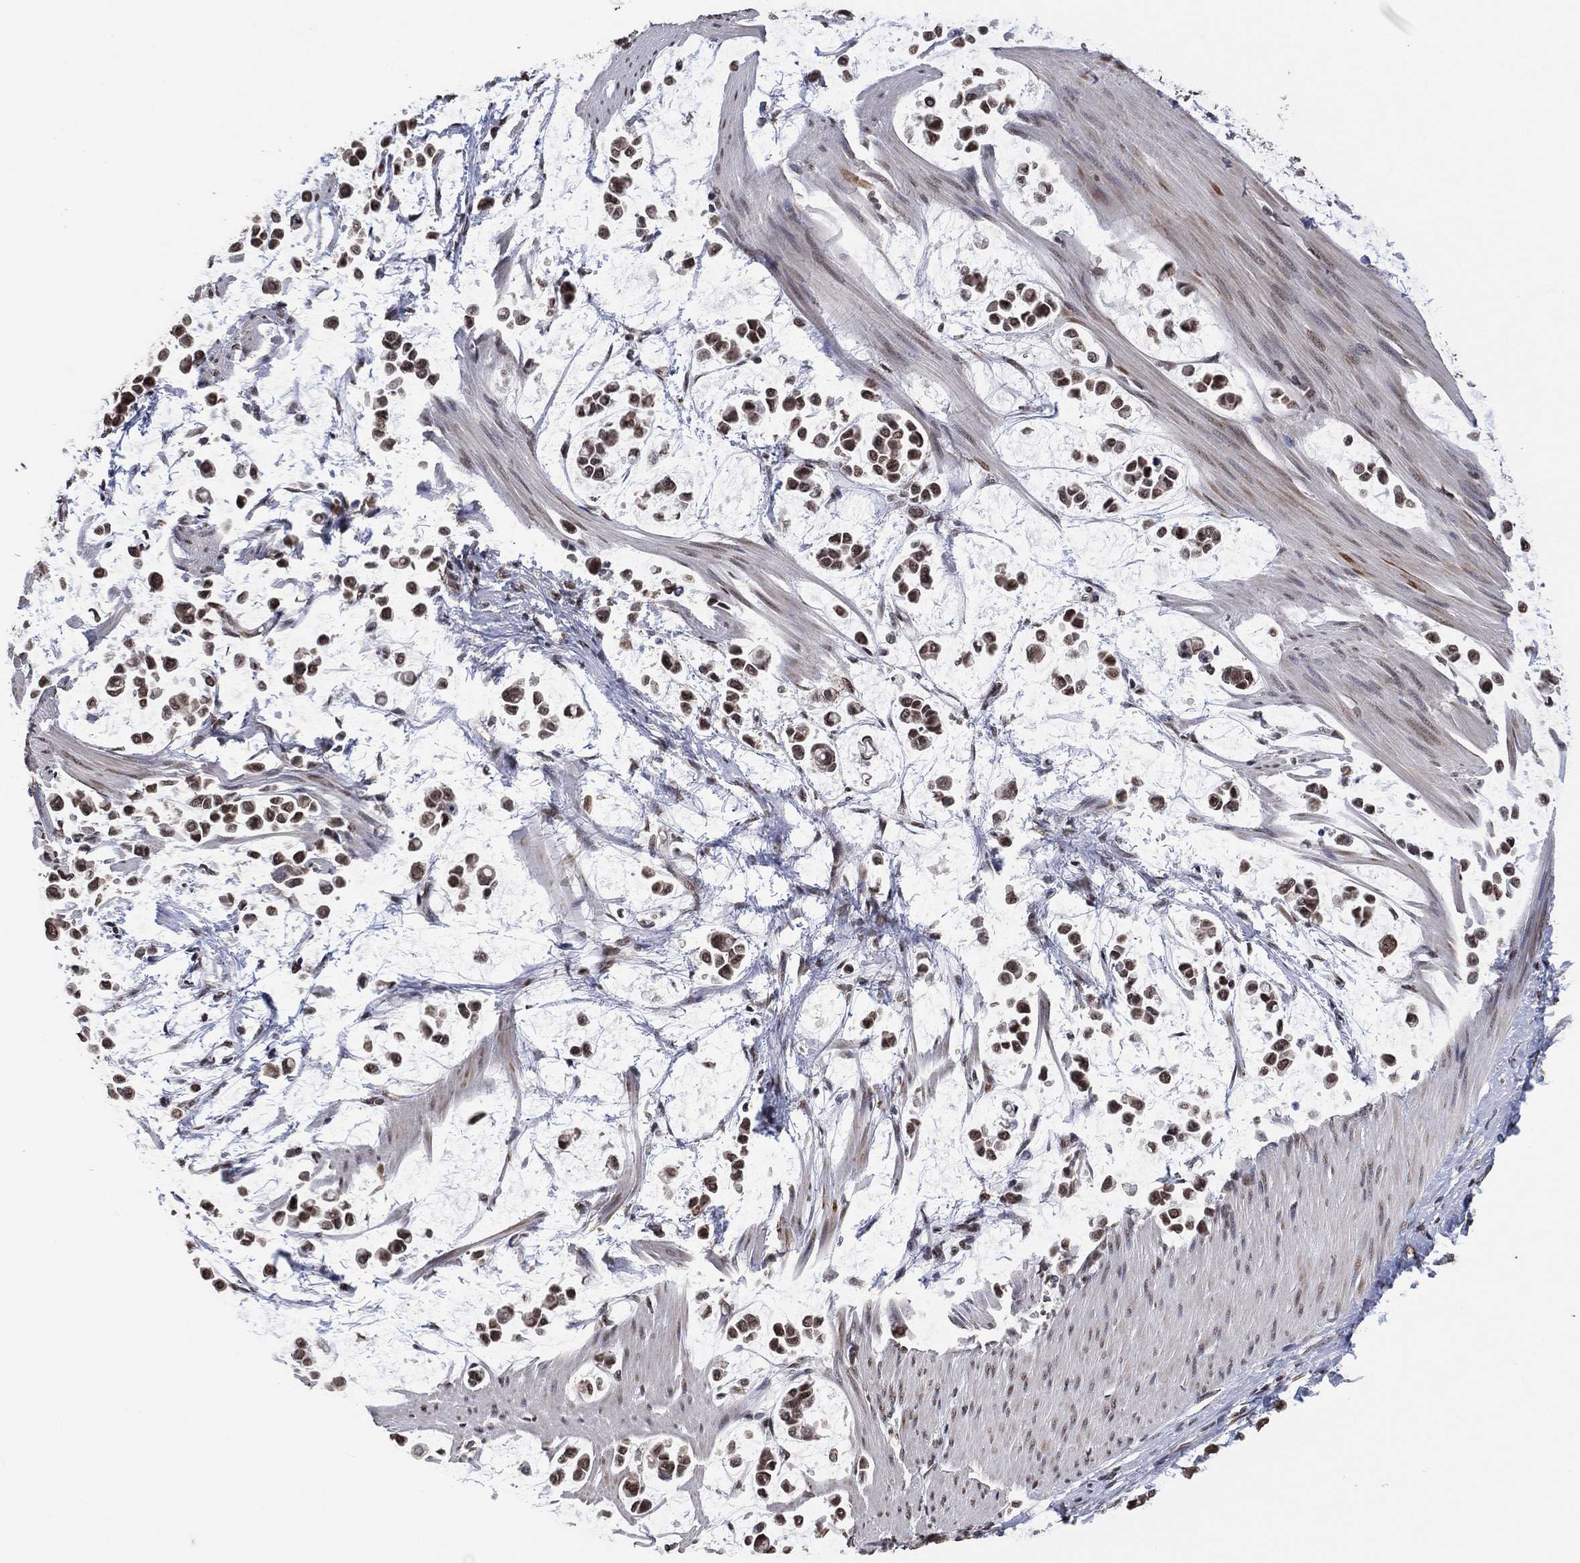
{"staining": {"intensity": "moderate", "quantity": "25%-75%", "location": "nuclear"}, "tissue": "stomach cancer", "cell_type": "Tumor cells", "image_type": "cancer", "snomed": [{"axis": "morphology", "description": "Adenocarcinoma, NOS"}, {"axis": "topography", "description": "Stomach"}], "caption": "Protein expression analysis of human stomach cancer (adenocarcinoma) reveals moderate nuclear expression in about 25%-75% of tumor cells.", "gene": "EHMT1", "patient": {"sex": "male", "age": 82}}